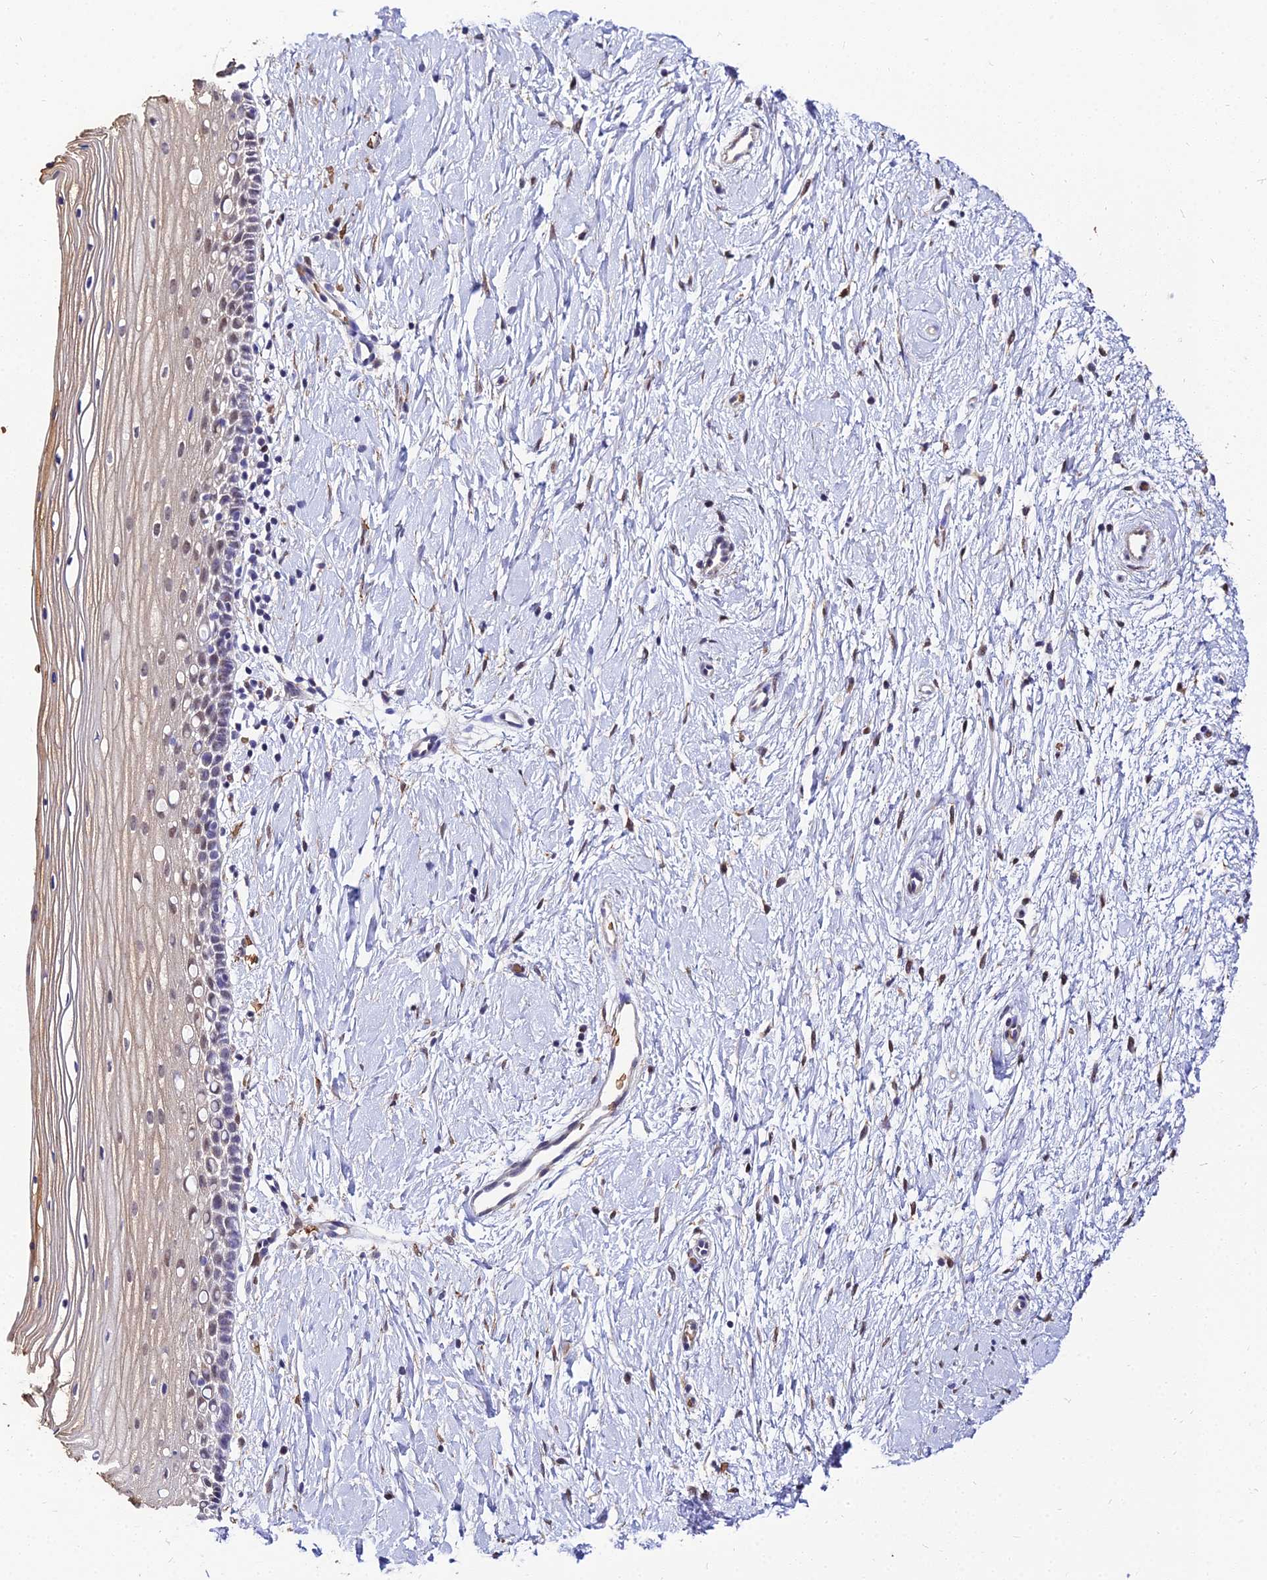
{"staining": {"intensity": "weak", "quantity": ">75%", "location": "cytoplasmic/membranous,nuclear"}, "tissue": "cervix", "cell_type": "Squamous epithelial cells", "image_type": "normal", "snomed": [{"axis": "morphology", "description": "Normal tissue, NOS"}, {"axis": "topography", "description": "Cervix"}], "caption": "Brown immunohistochemical staining in benign cervix exhibits weak cytoplasmic/membranous,nuclear expression in about >75% of squamous epithelial cells.", "gene": "BCL9", "patient": {"sex": "female", "age": 39}}